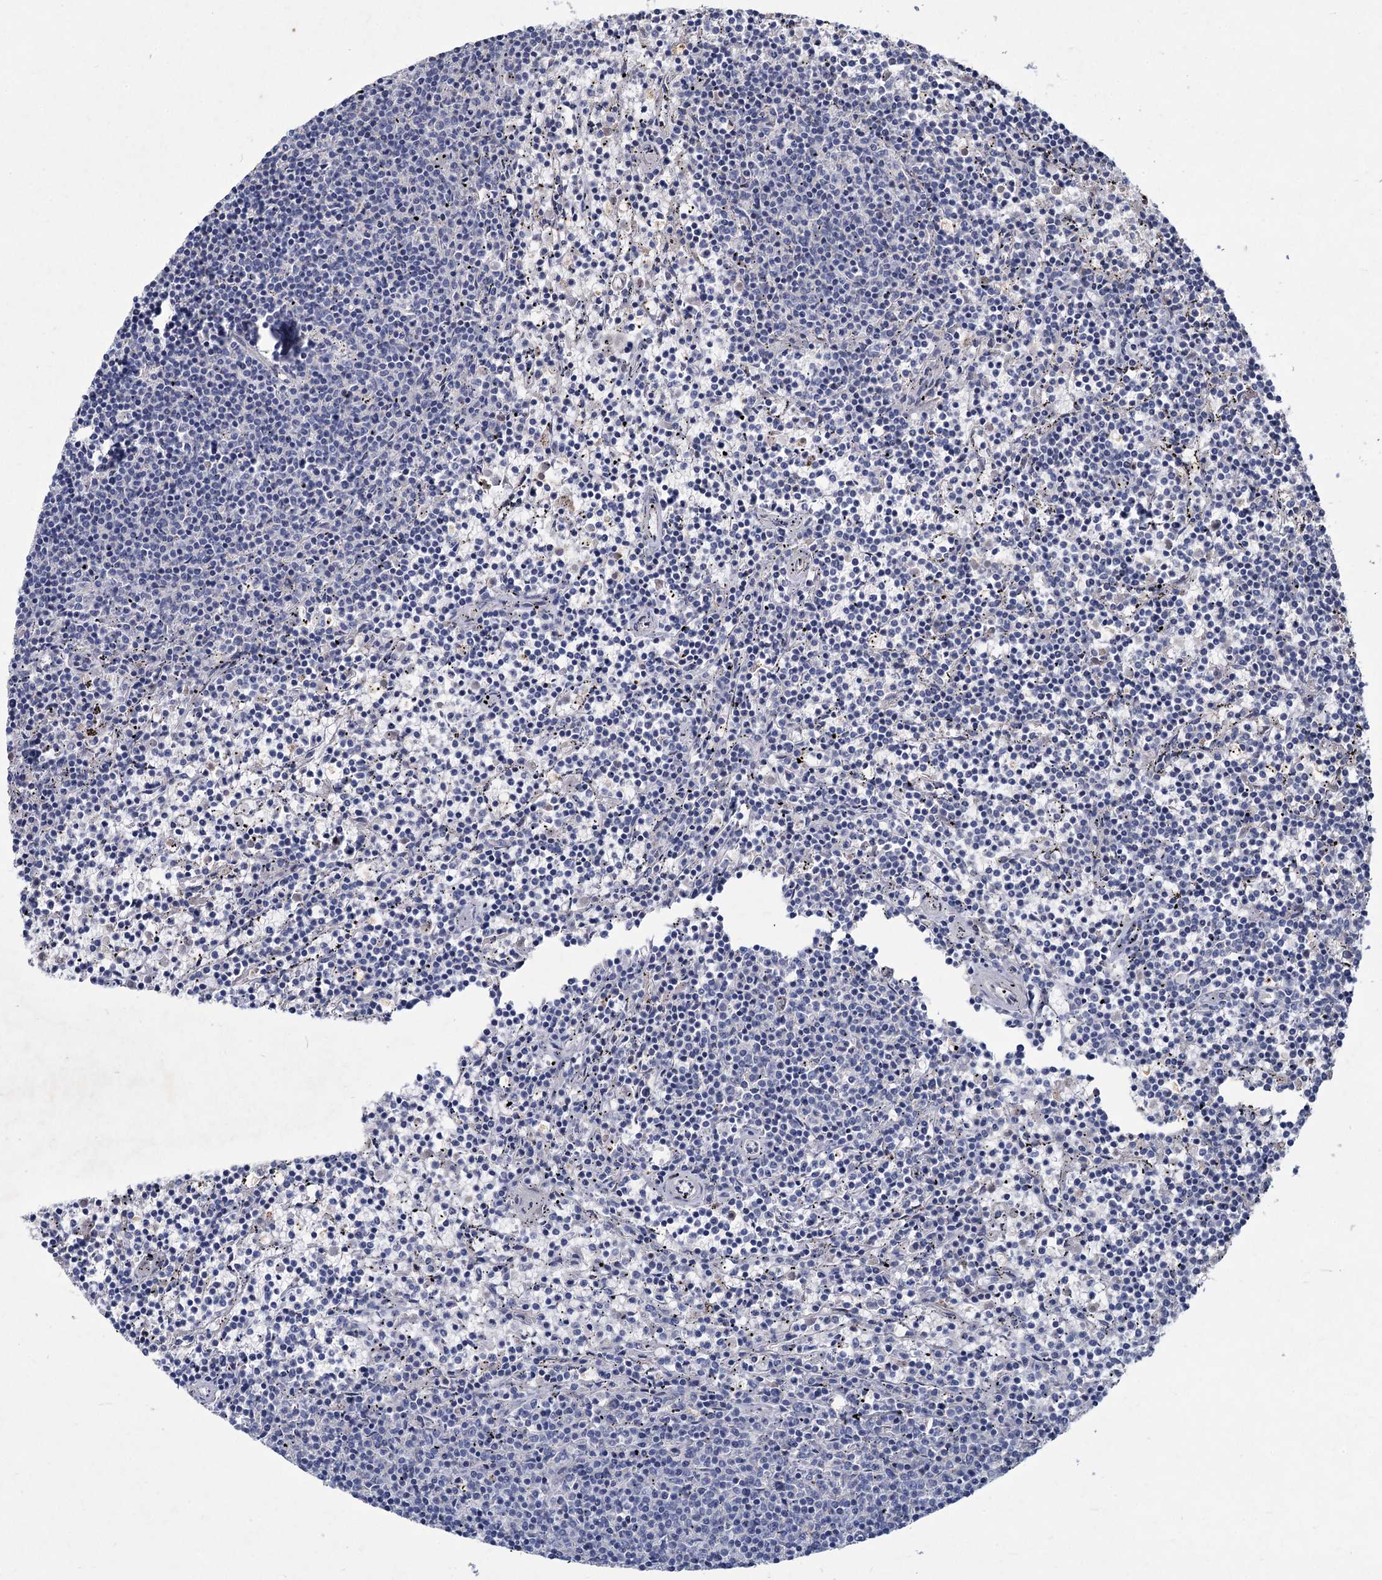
{"staining": {"intensity": "negative", "quantity": "none", "location": "none"}, "tissue": "lymphoma", "cell_type": "Tumor cells", "image_type": "cancer", "snomed": [{"axis": "morphology", "description": "Malignant lymphoma, non-Hodgkin's type, Low grade"}, {"axis": "topography", "description": "Spleen"}], "caption": "Immunohistochemistry of human low-grade malignant lymphoma, non-Hodgkin's type reveals no expression in tumor cells. (IHC, brightfield microscopy, high magnification).", "gene": "HES2", "patient": {"sex": "female", "age": 50}}